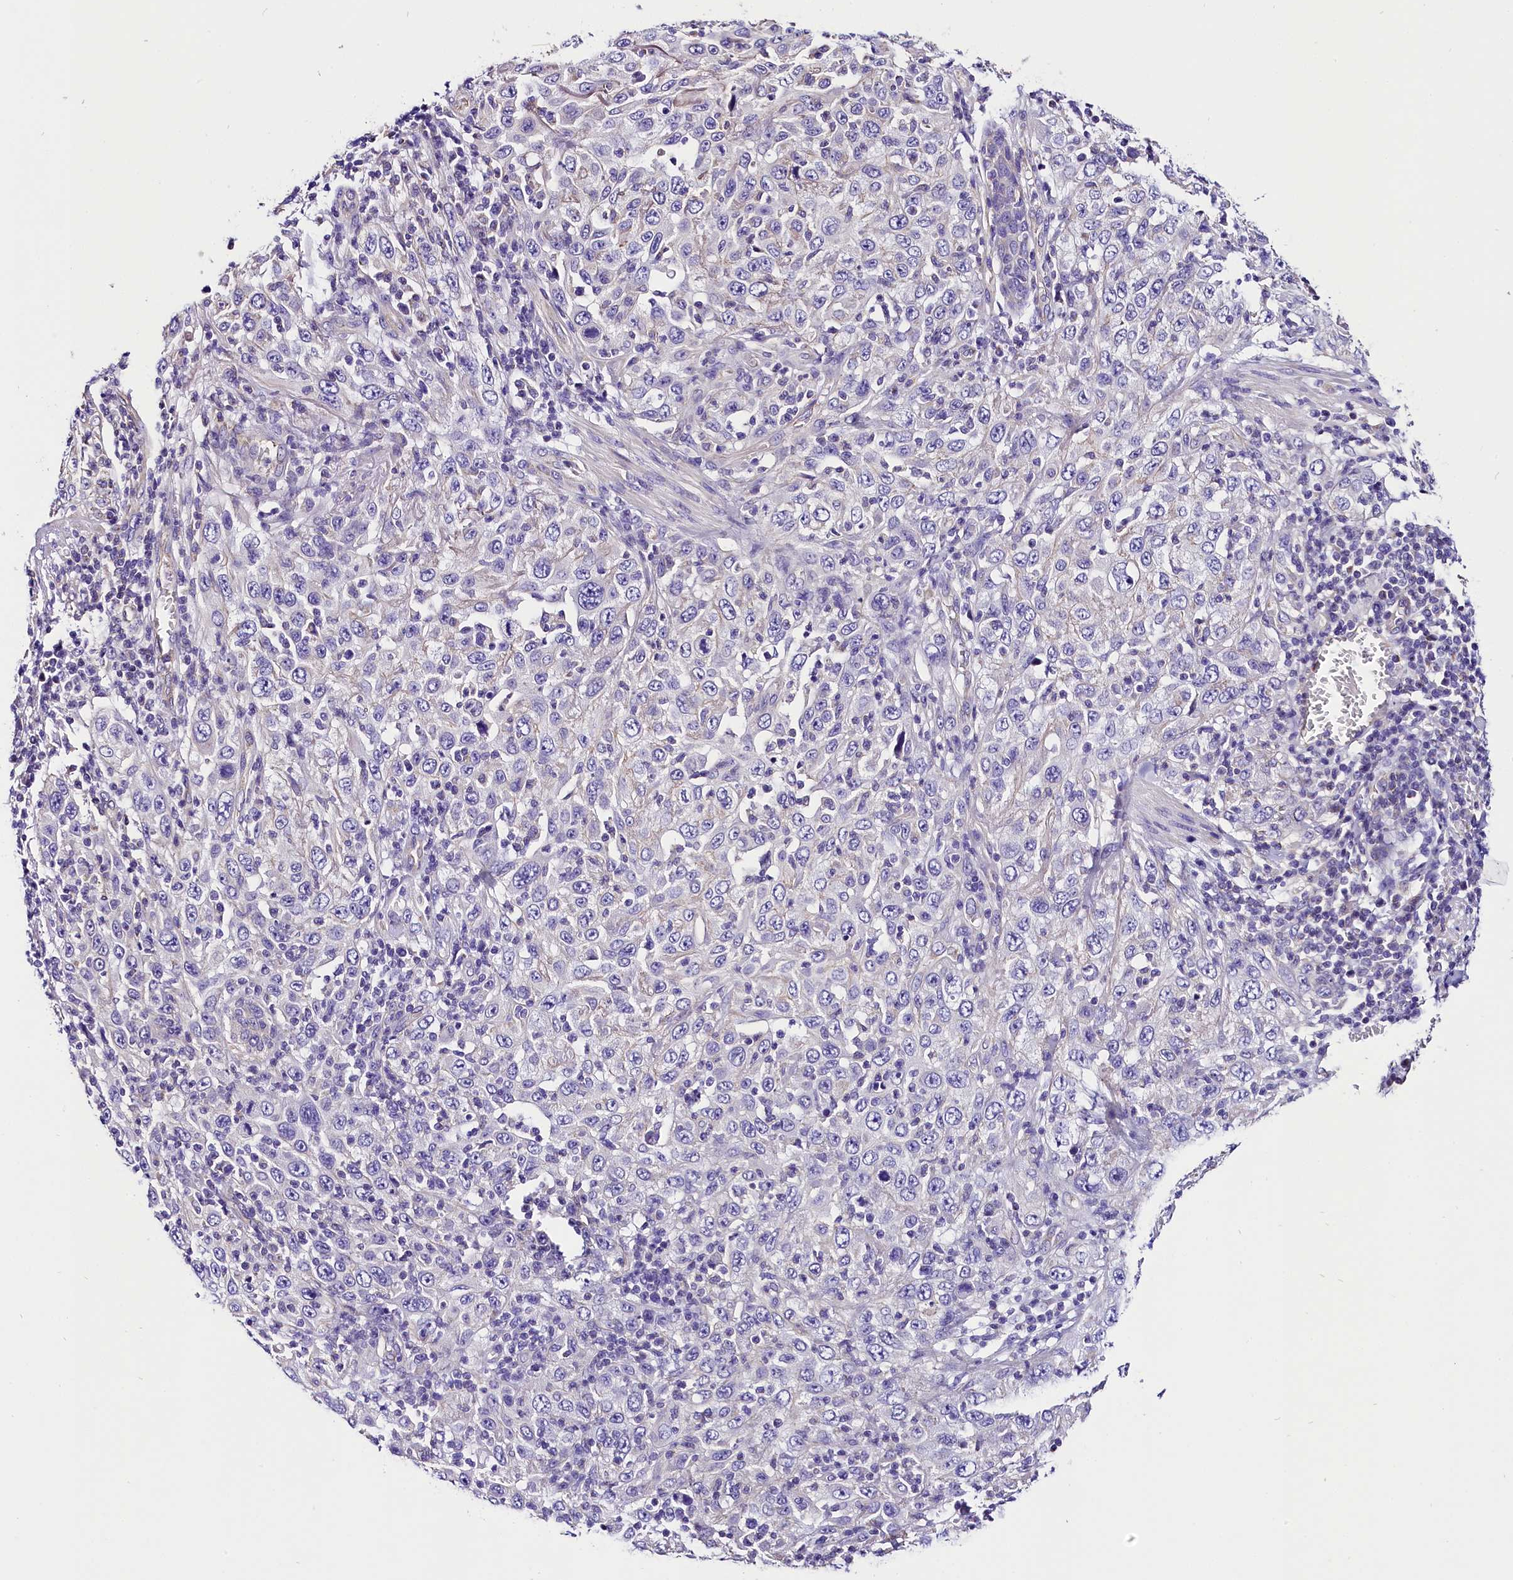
{"staining": {"intensity": "negative", "quantity": "none", "location": "none"}, "tissue": "skin cancer", "cell_type": "Tumor cells", "image_type": "cancer", "snomed": [{"axis": "morphology", "description": "Squamous cell carcinoma, NOS"}, {"axis": "topography", "description": "Skin"}], "caption": "Photomicrograph shows no significant protein staining in tumor cells of skin cancer (squamous cell carcinoma). The staining was performed using DAB (3,3'-diaminobenzidine) to visualize the protein expression in brown, while the nuclei were stained in blue with hematoxylin (Magnification: 20x).", "gene": "ACAA2", "patient": {"sex": "female", "age": 88}}